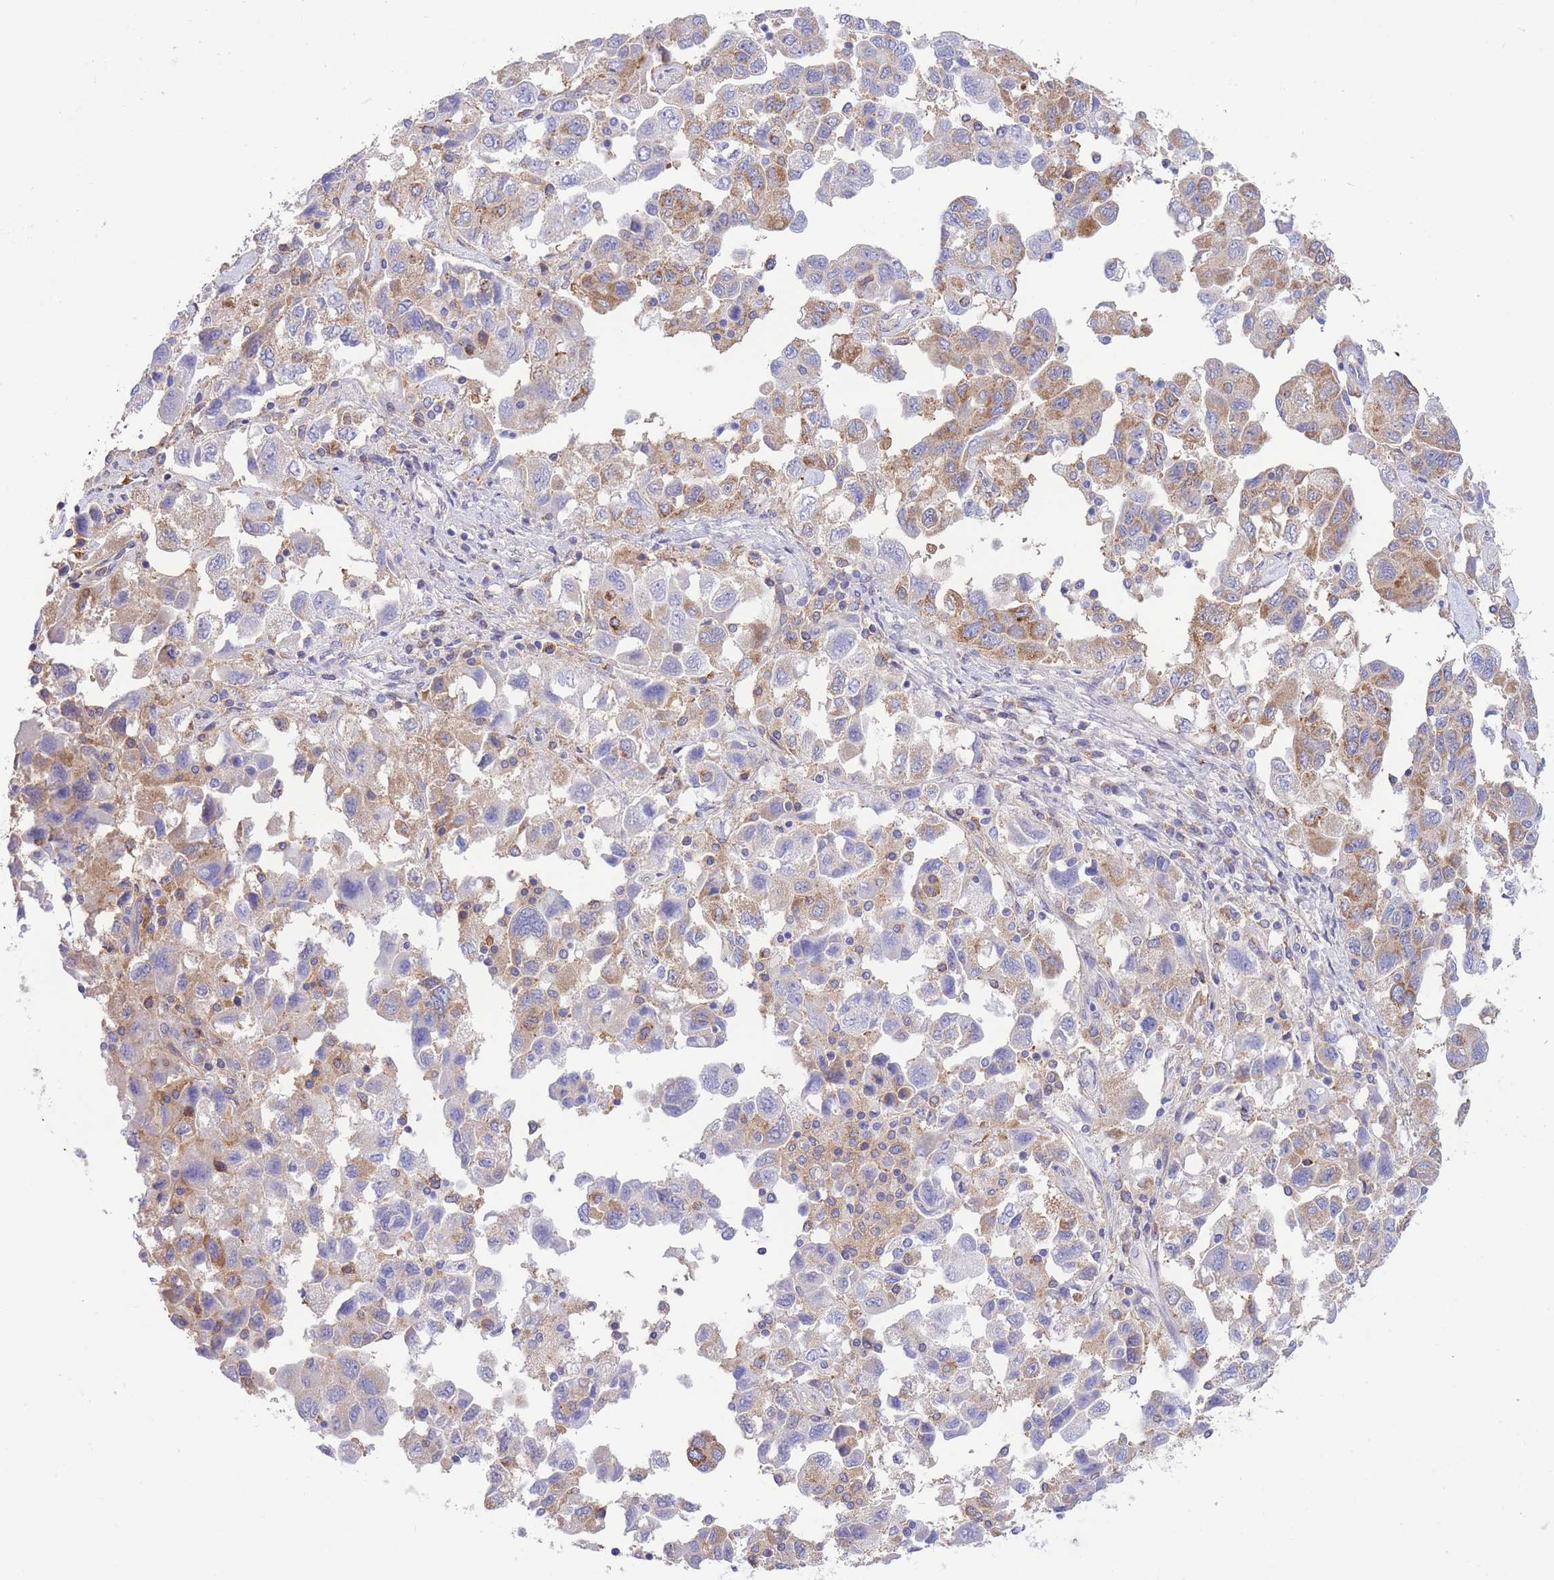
{"staining": {"intensity": "moderate", "quantity": "<25%", "location": "cytoplasmic/membranous"}, "tissue": "ovarian cancer", "cell_type": "Tumor cells", "image_type": "cancer", "snomed": [{"axis": "morphology", "description": "Carcinoma, NOS"}, {"axis": "morphology", "description": "Cystadenocarcinoma, serous, NOS"}, {"axis": "topography", "description": "Ovary"}], "caption": "DAB (3,3'-diaminobenzidine) immunohistochemical staining of human serous cystadenocarcinoma (ovarian) shows moderate cytoplasmic/membranous protein staining in approximately <25% of tumor cells.", "gene": "NAMPT", "patient": {"sex": "female", "age": 69}}